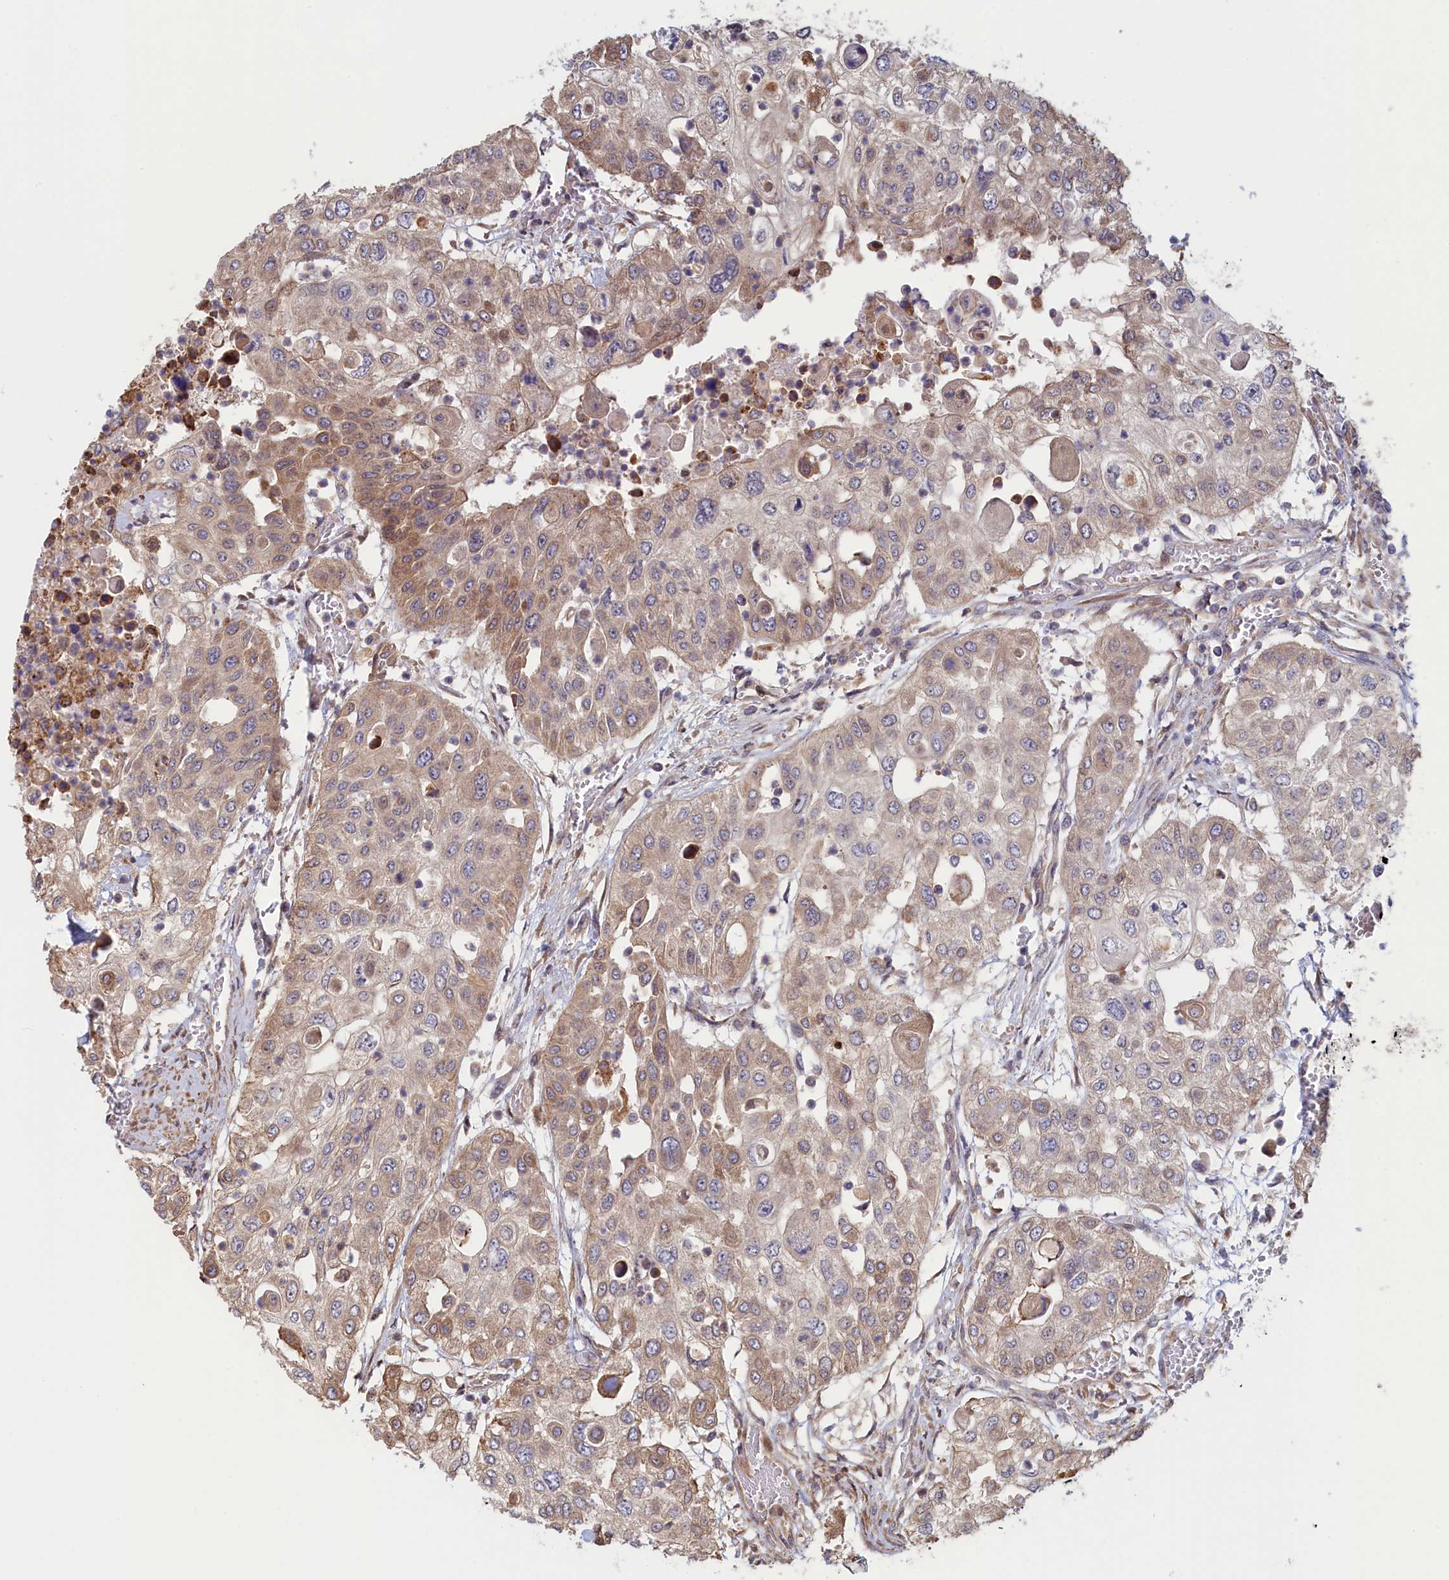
{"staining": {"intensity": "weak", "quantity": "25%-75%", "location": "cytoplasmic/membranous"}, "tissue": "urothelial cancer", "cell_type": "Tumor cells", "image_type": "cancer", "snomed": [{"axis": "morphology", "description": "Urothelial carcinoma, High grade"}, {"axis": "topography", "description": "Urinary bladder"}], "caption": "Immunohistochemistry of human high-grade urothelial carcinoma displays low levels of weak cytoplasmic/membranous staining in approximately 25%-75% of tumor cells. Ihc stains the protein in brown and the nuclei are stained blue.", "gene": "RILPL1", "patient": {"sex": "female", "age": 79}}